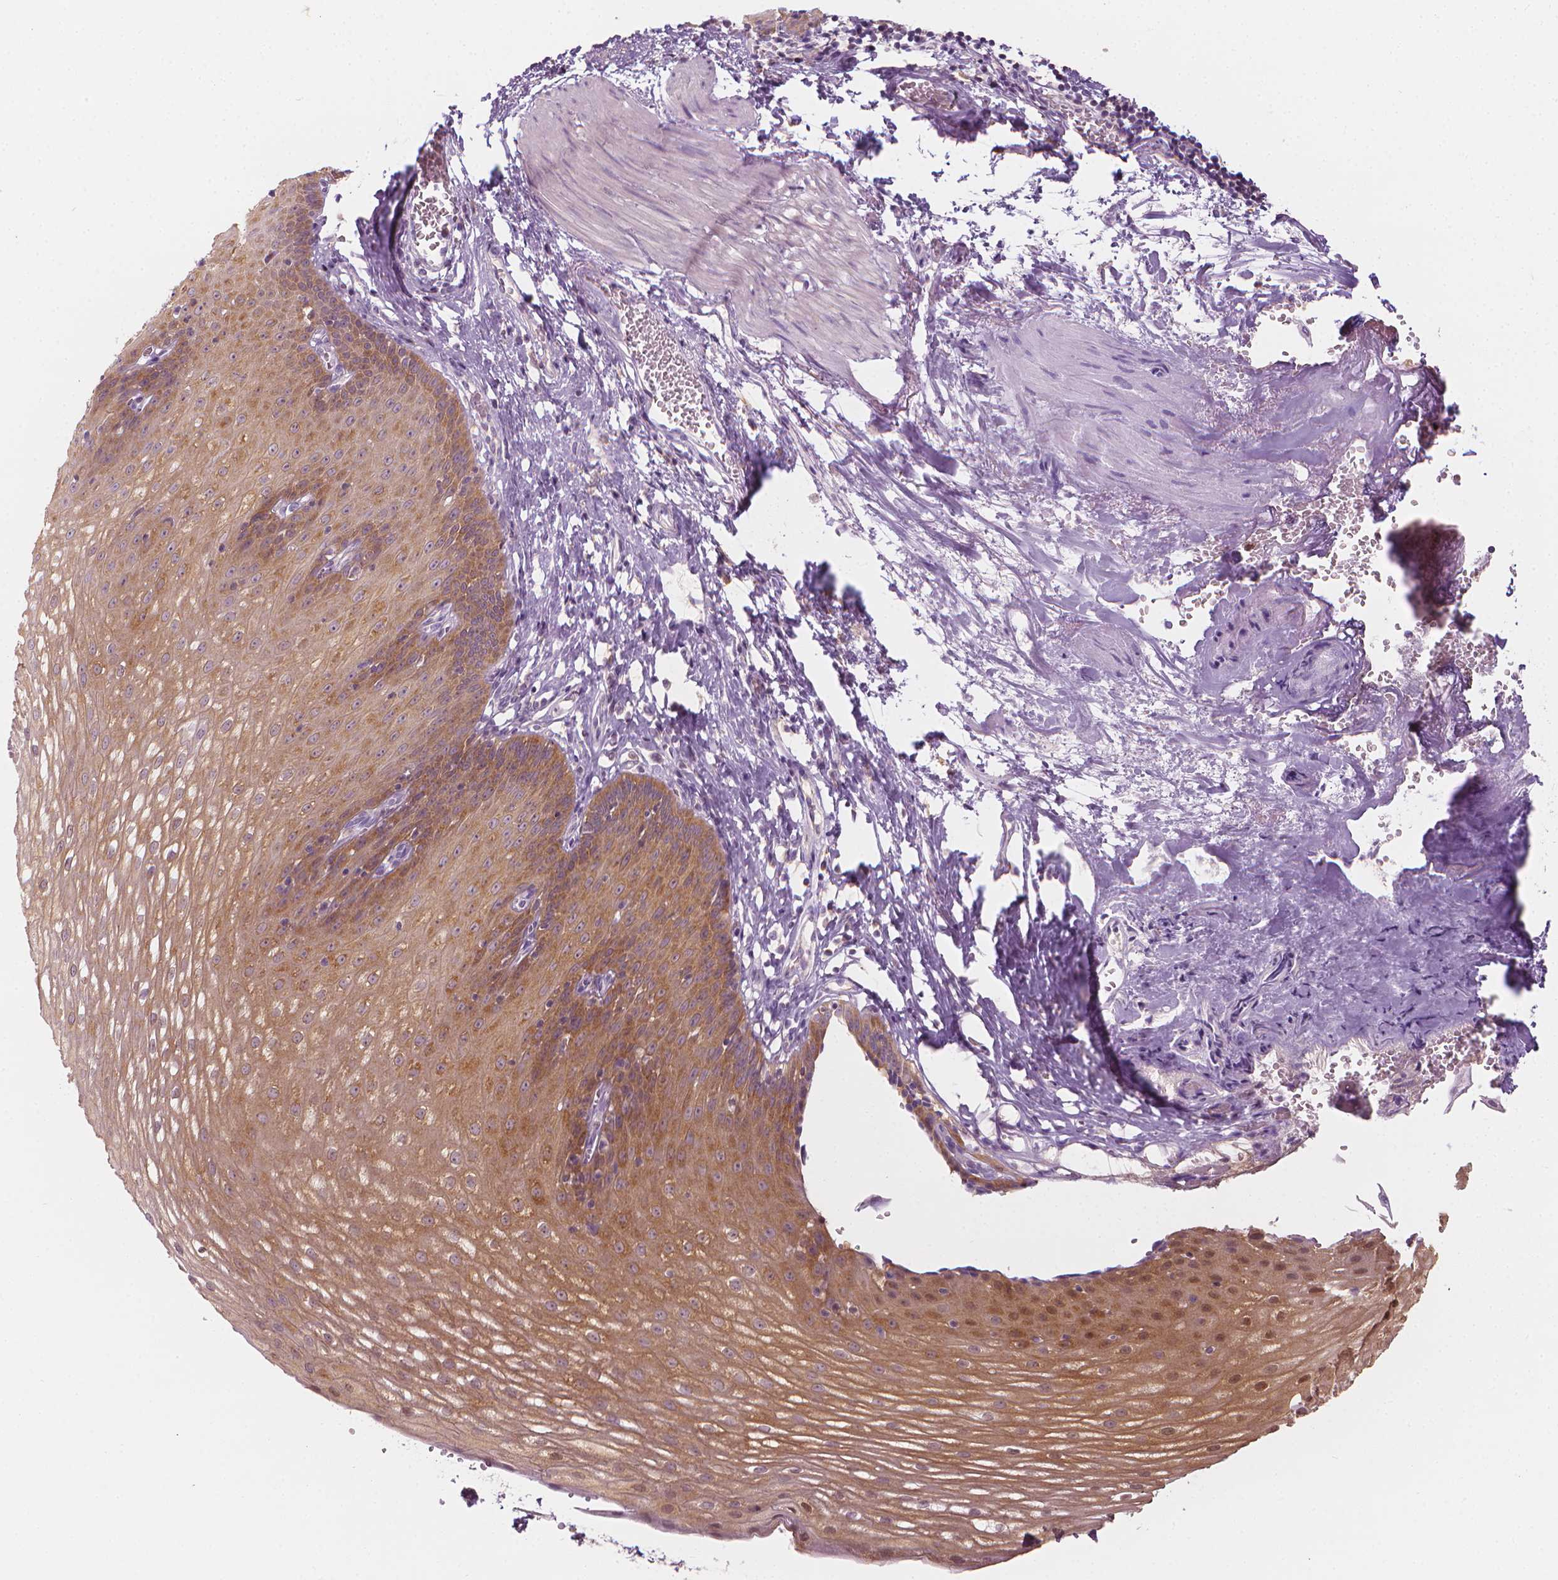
{"staining": {"intensity": "moderate", "quantity": "25%-75%", "location": "cytoplasmic/membranous"}, "tissue": "esophagus", "cell_type": "Squamous epithelial cells", "image_type": "normal", "snomed": [{"axis": "morphology", "description": "Normal tissue, NOS"}, {"axis": "topography", "description": "Esophagus"}], "caption": "Immunohistochemical staining of unremarkable esophagus shows moderate cytoplasmic/membranous protein staining in about 25%-75% of squamous epithelial cells. (DAB (3,3'-diaminobenzidine) IHC, brown staining for protein, blue staining for nuclei).", "gene": "SHMT1", "patient": {"sex": "male", "age": 72}}